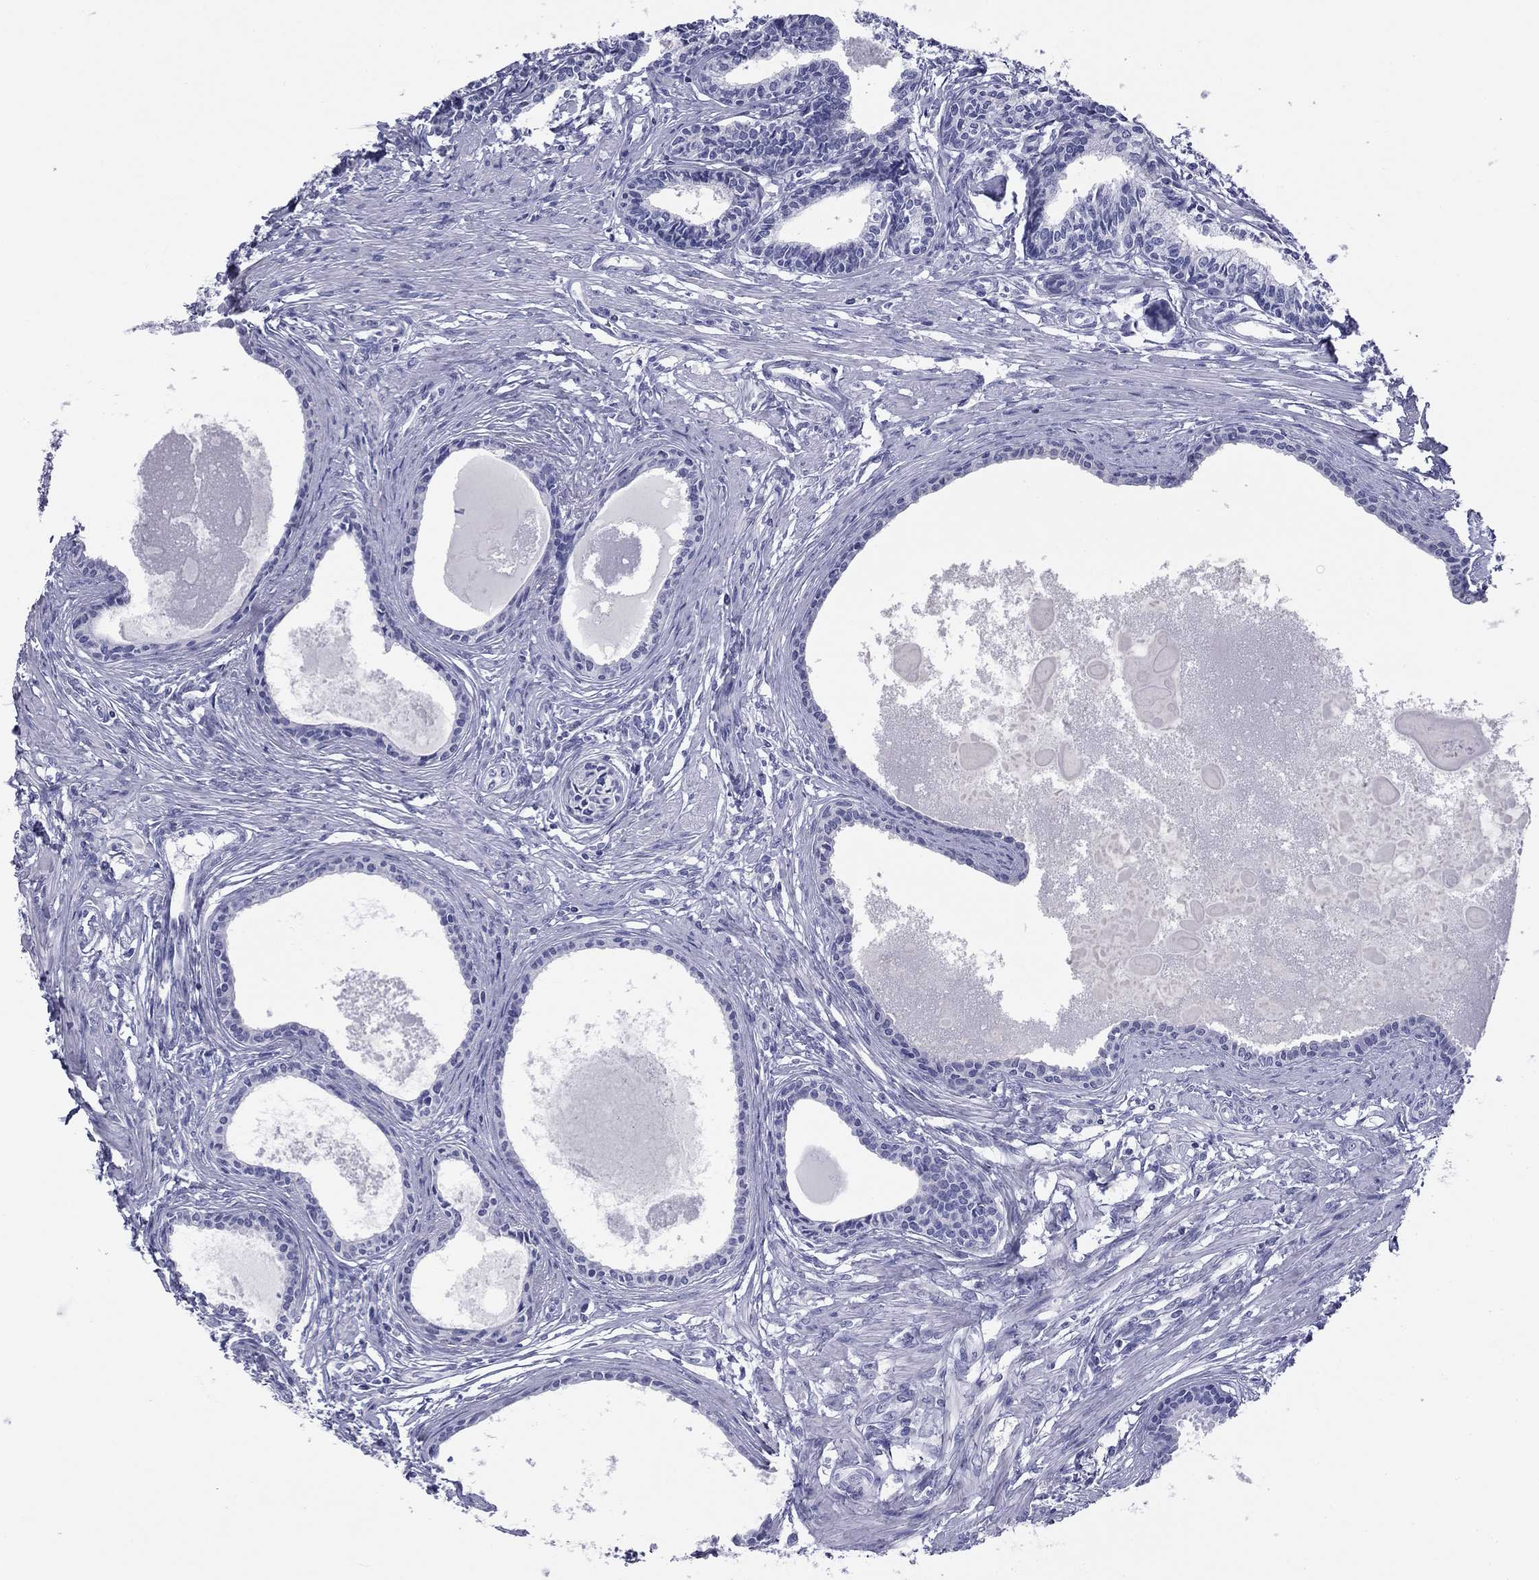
{"staining": {"intensity": "negative", "quantity": "none", "location": "none"}, "tissue": "prostate", "cell_type": "Glandular cells", "image_type": "normal", "snomed": [{"axis": "morphology", "description": "Normal tissue, NOS"}, {"axis": "topography", "description": "Prostate"}], "caption": "The image demonstrates no significant expression in glandular cells of prostate. (Brightfield microscopy of DAB immunohistochemistry (IHC) at high magnification).", "gene": "ABCC2", "patient": {"sex": "male", "age": 60}}